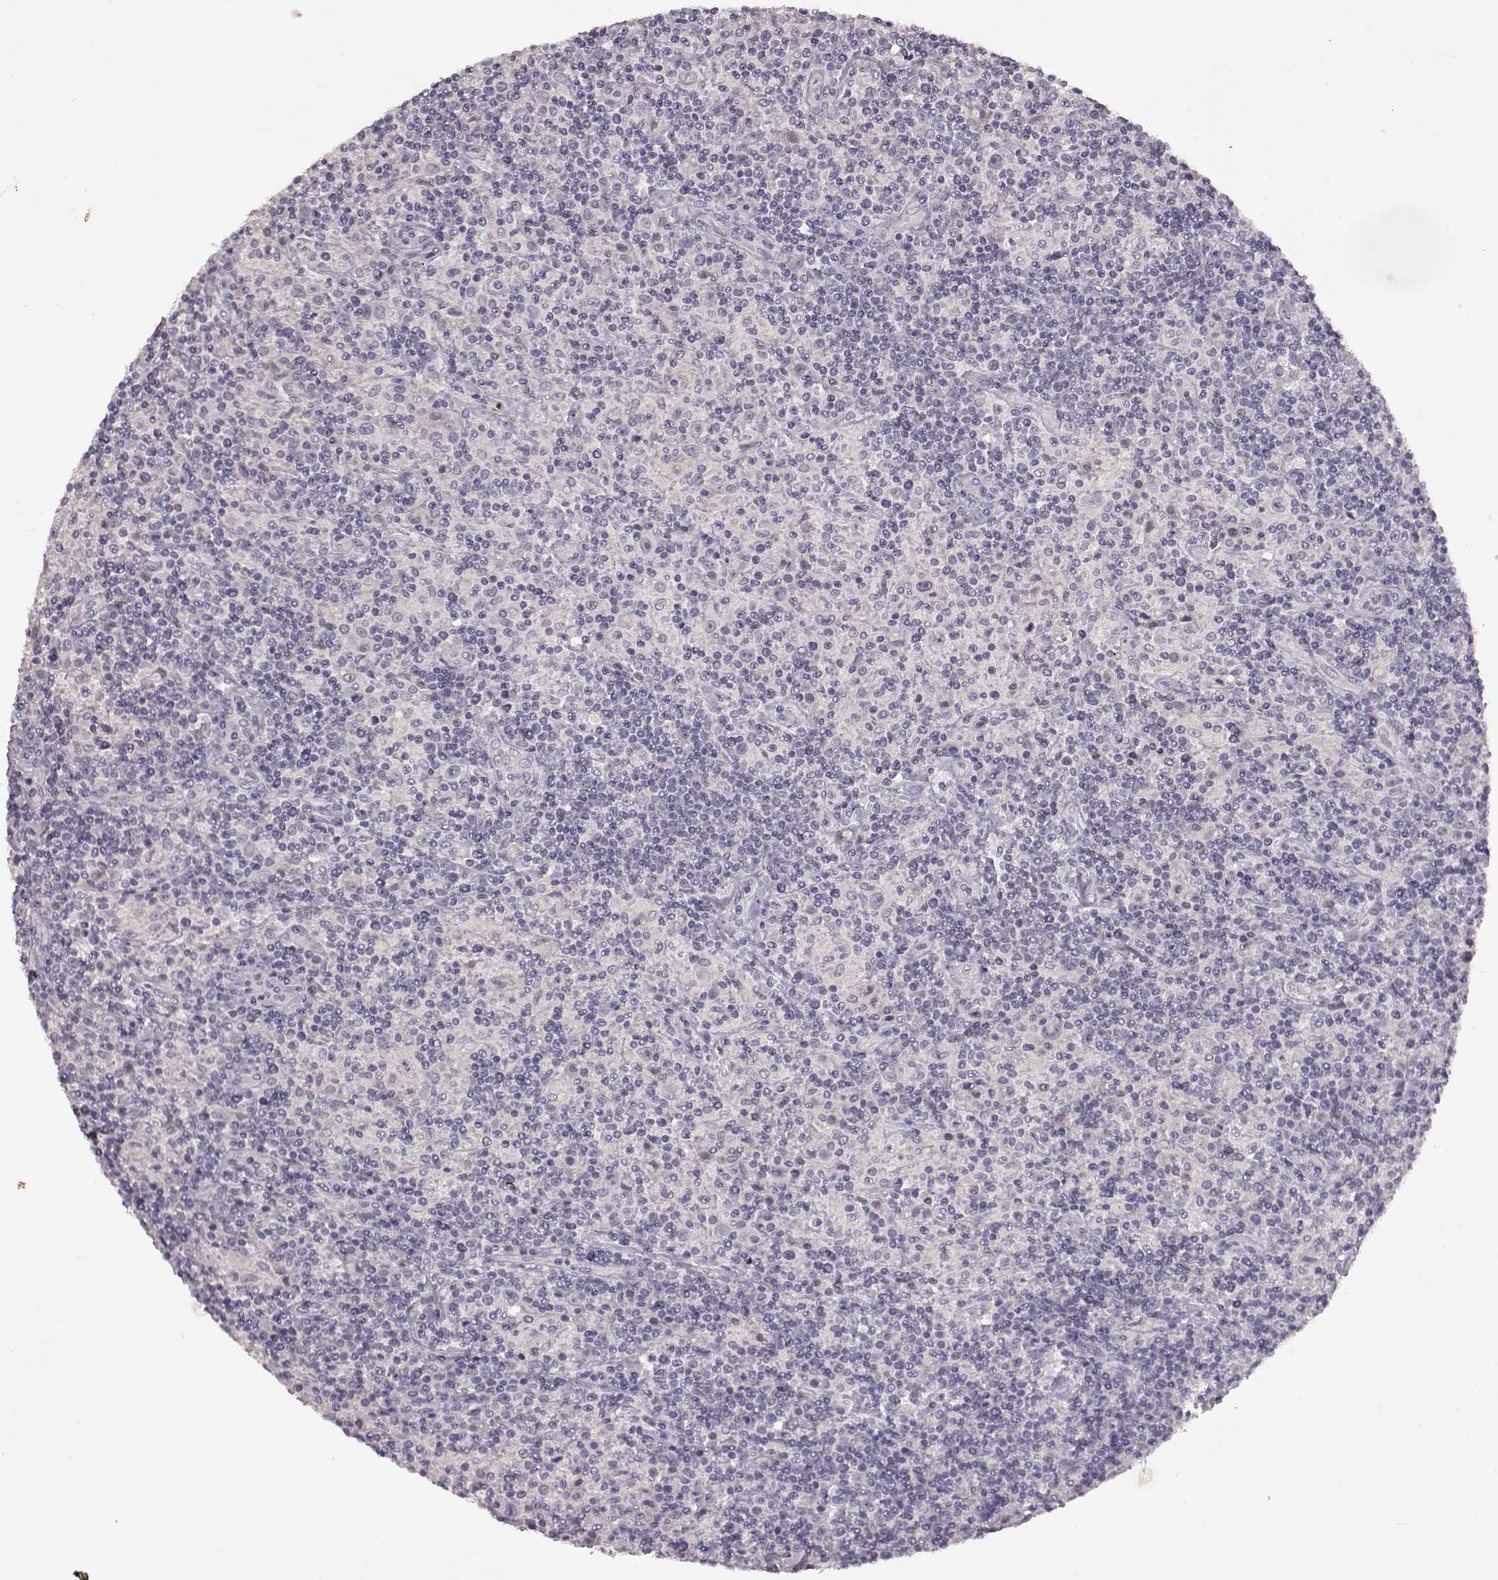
{"staining": {"intensity": "negative", "quantity": "none", "location": "none"}, "tissue": "lymphoma", "cell_type": "Tumor cells", "image_type": "cancer", "snomed": [{"axis": "morphology", "description": "Hodgkin's disease, NOS"}, {"axis": "topography", "description": "Lymph node"}], "caption": "The micrograph reveals no staining of tumor cells in lymphoma.", "gene": "SPAG17", "patient": {"sex": "male", "age": 70}}